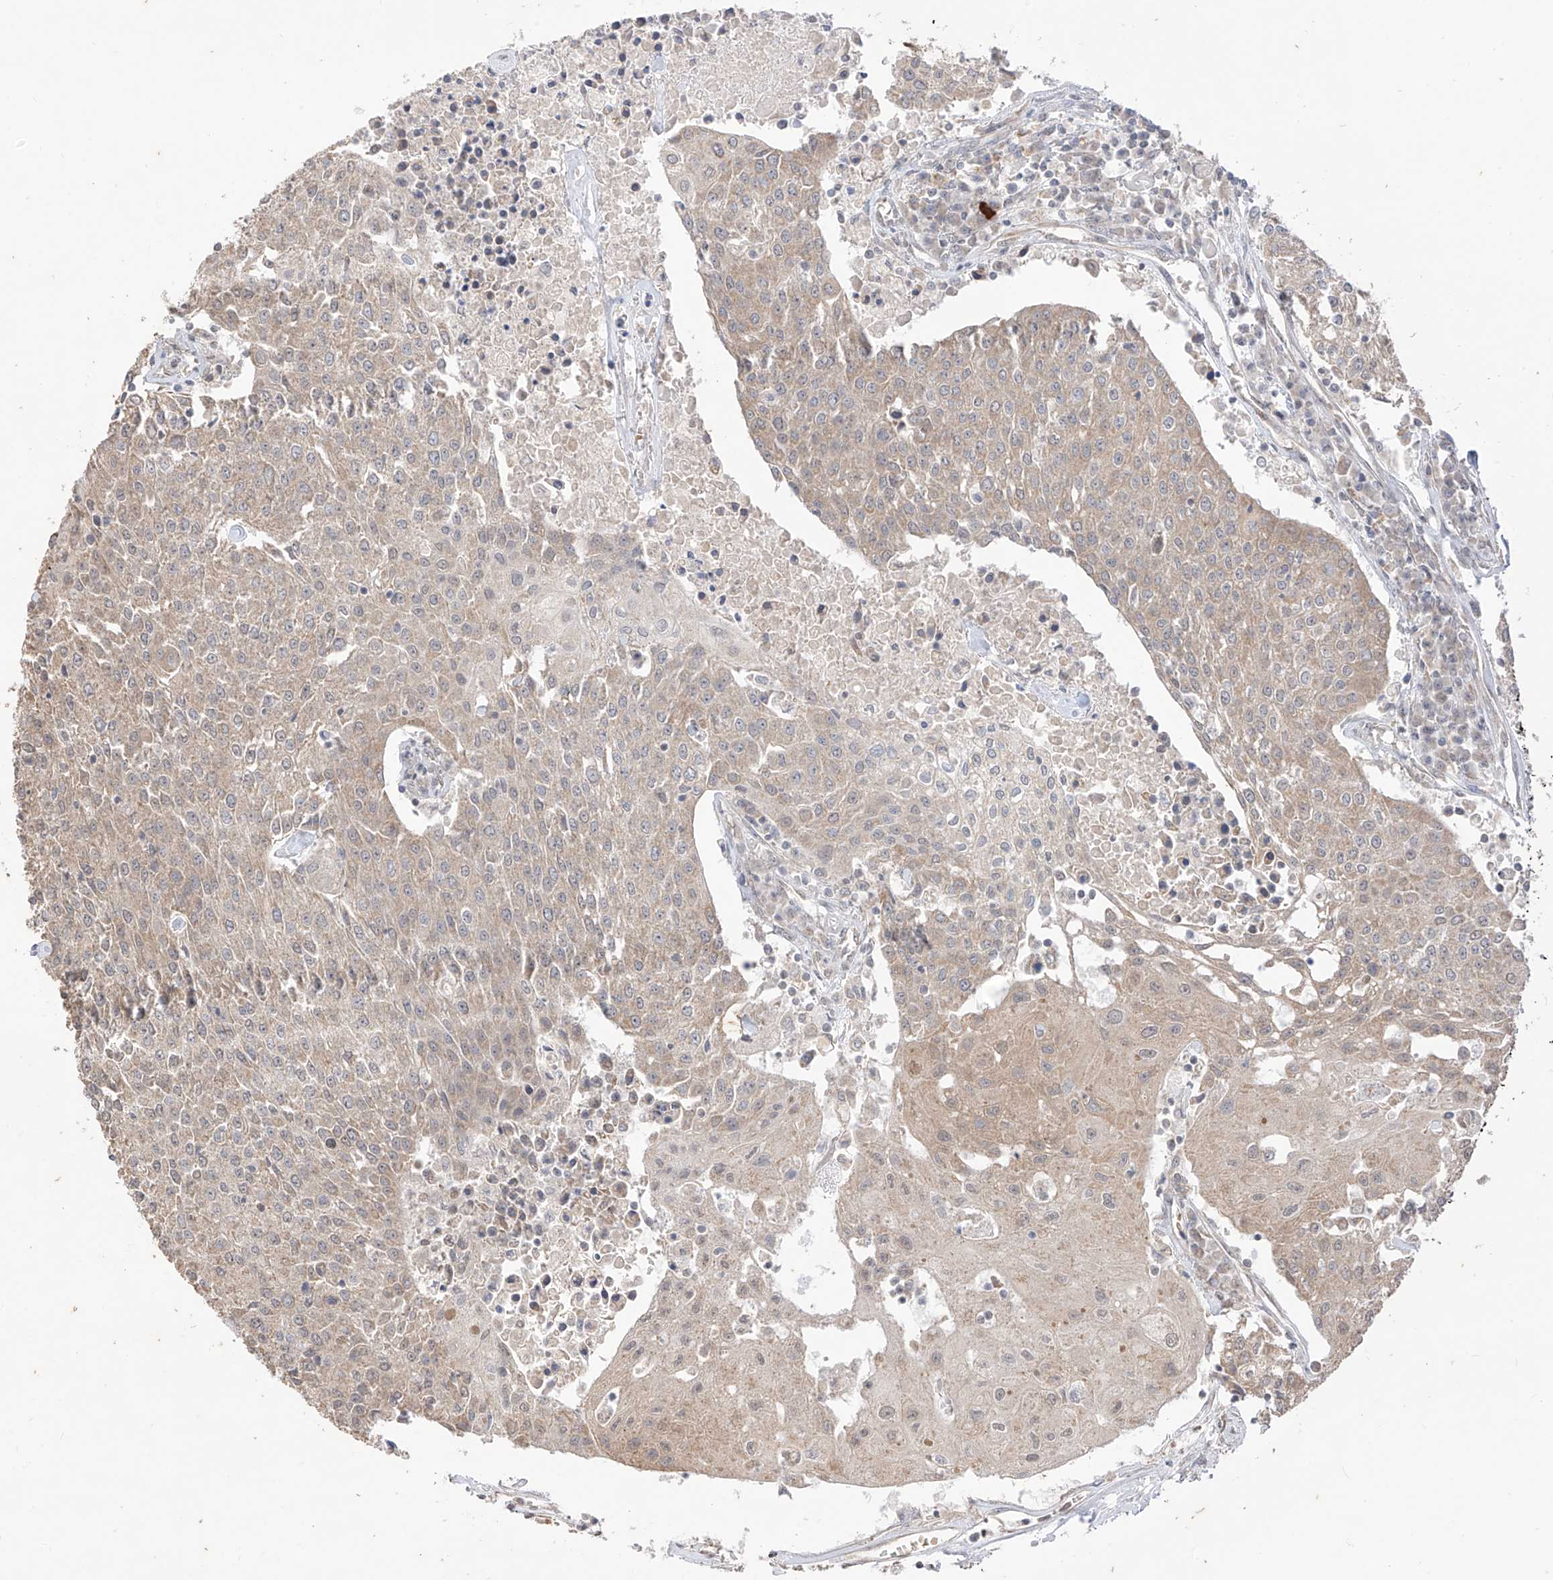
{"staining": {"intensity": "moderate", "quantity": ">75%", "location": "cytoplasmic/membranous"}, "tissue": "urothelial cancer", "cell_type": "Tumor cells", "image_type": "cancer", "snomed": [{"axis": "morphology", "description": "Urothelial carcinoma, High grade"}, {"axis": "topography", "description": "Urinary bladder"}], "caption": "Protein expression by immunohistochemistry (IHC) displays moderate cytoplasmic/membranous positivity in approximately >75% of tumor cells in urothelial cancer.", "gene": "MTUS2", "patient": {"sex": "female", "age": 85}}